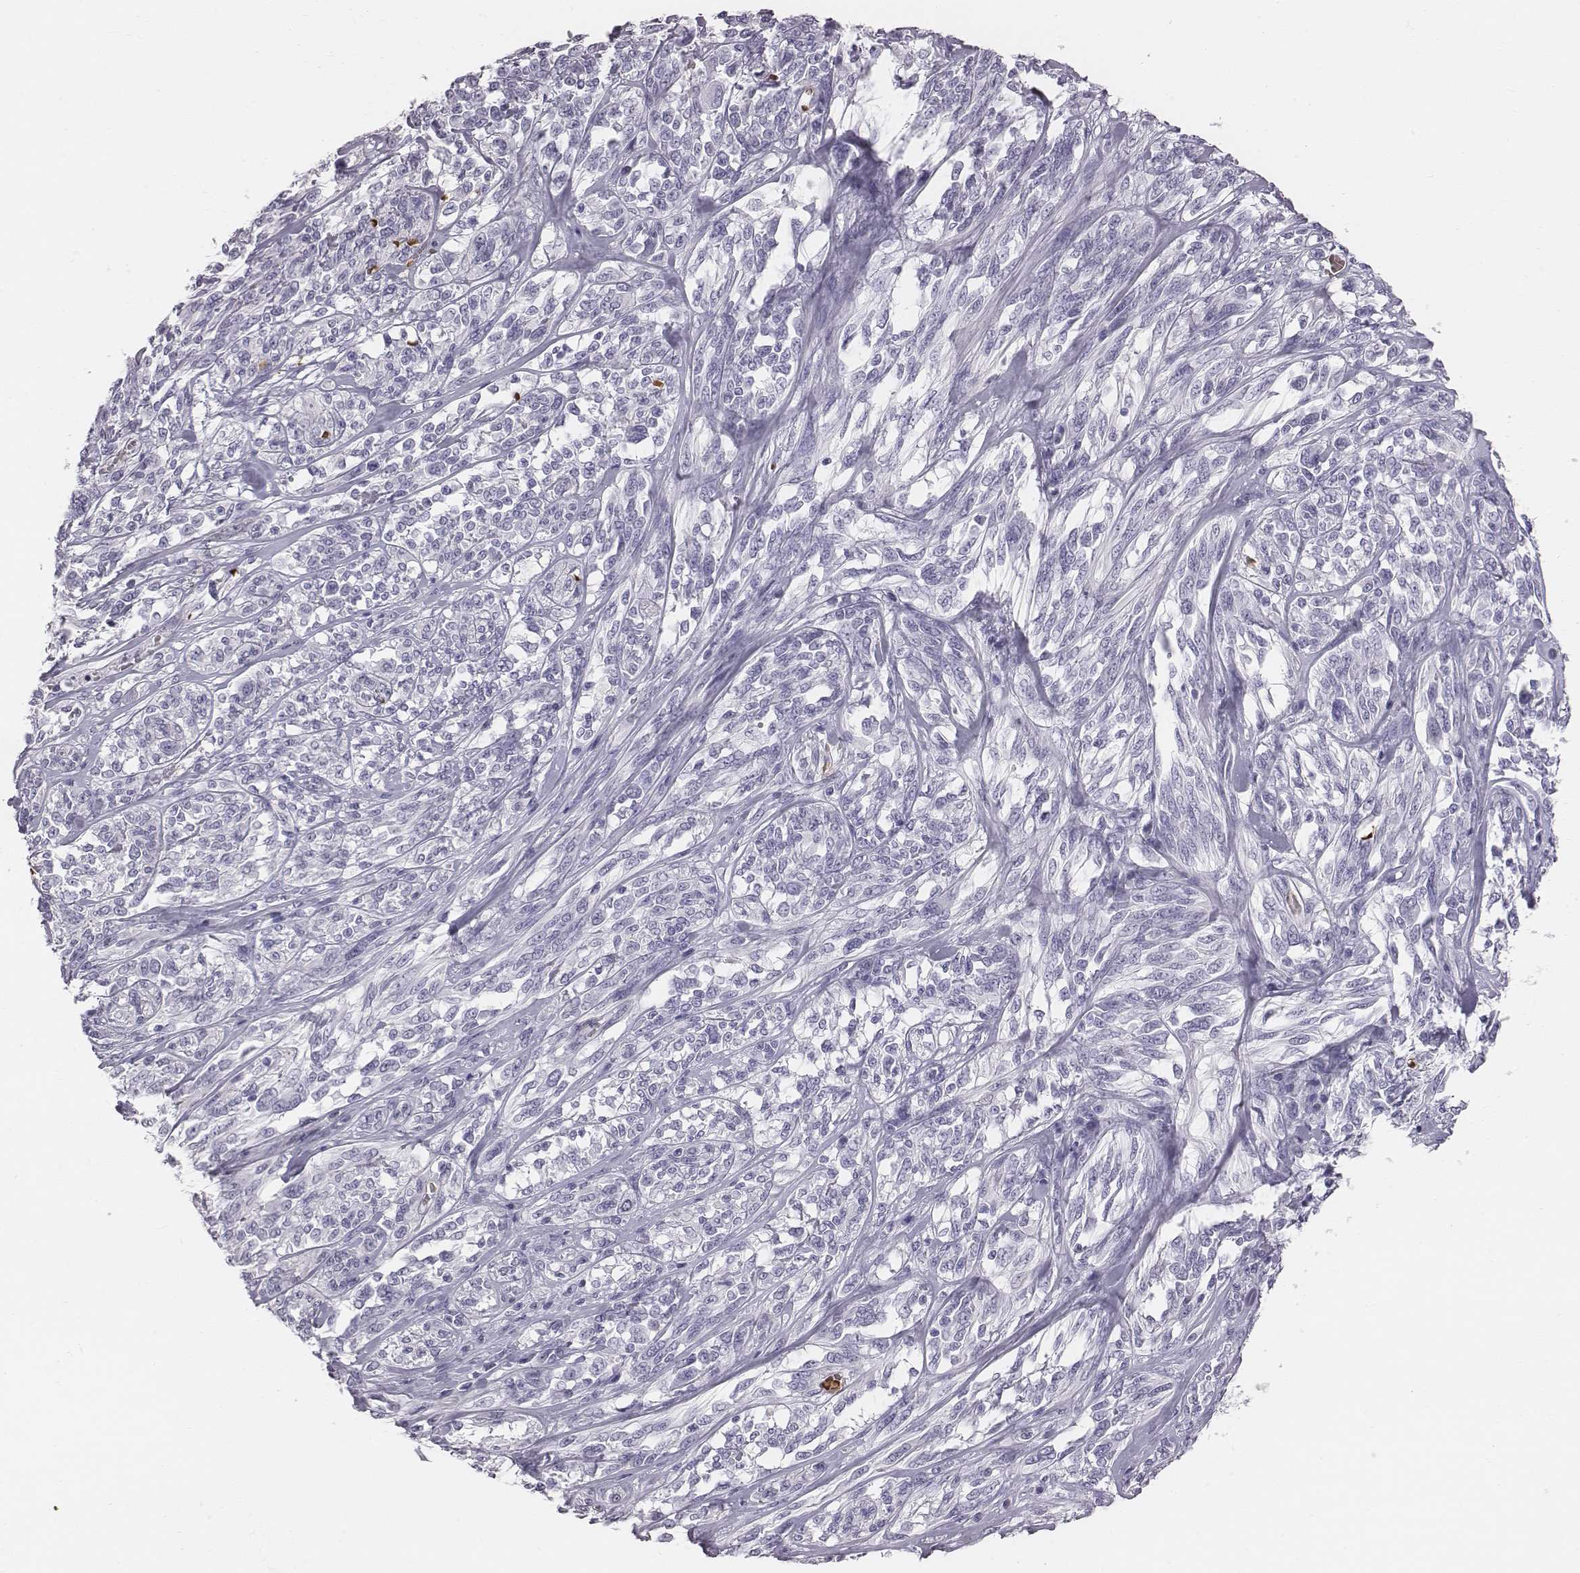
{"staining": {"intensity": "negative", "quantity": "none", "location": "none"}, "tissue": "melanoma", "cell_type": "Tumor cells", "image_type": "cancer", "snomed": [{"axis": "morphology", "description": "Malignant melanoma, NOS"}, {"axis": "topography", "description": "Skin"}], "caption": "Immunohistochemistry (IHC) of malignant melanoma displays no staining in tumor cells.", "gene": "HBZ", "patient": {"sex": "female", "age": 91}}